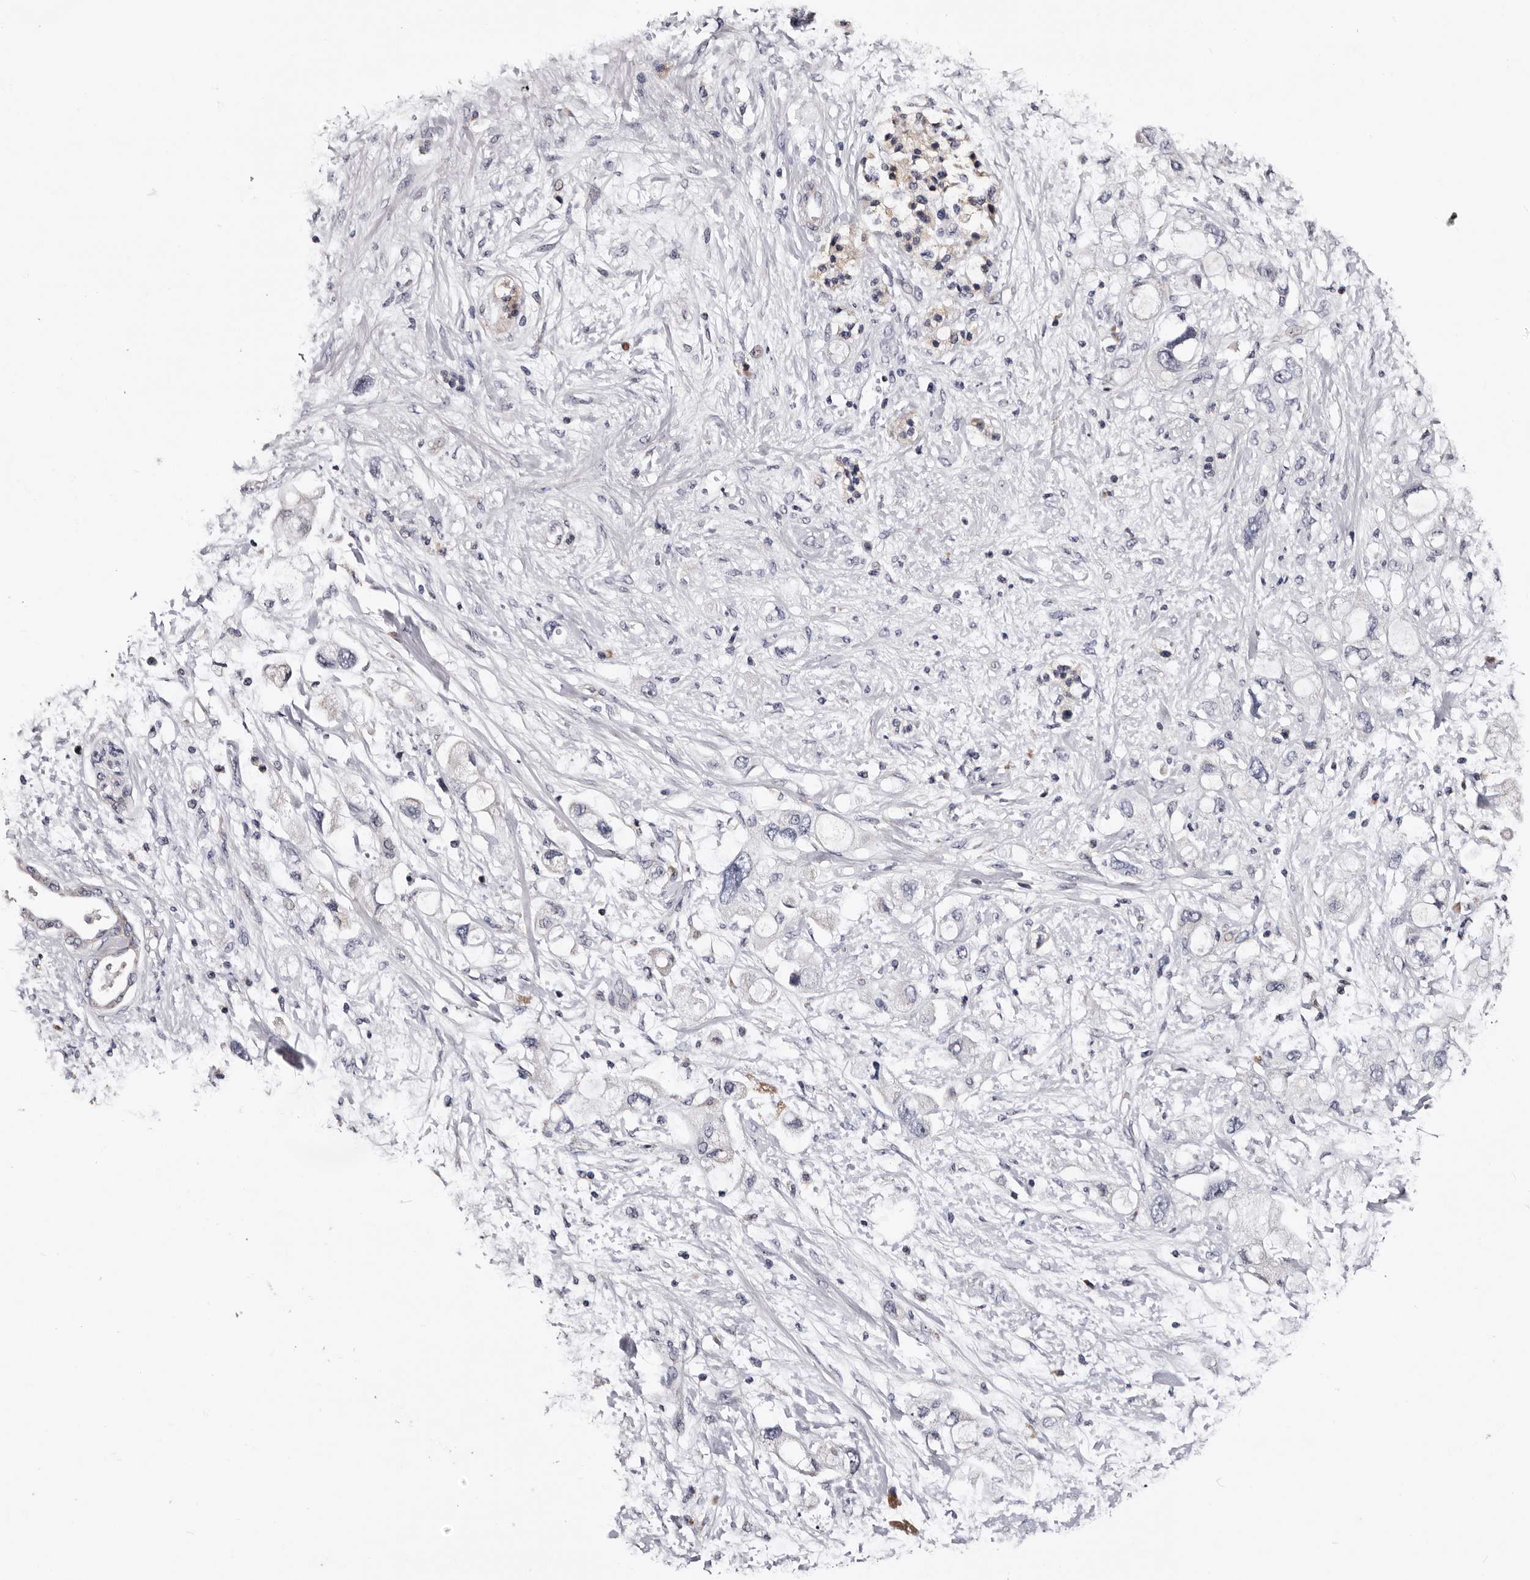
{"staining": {"intensity": "negative", "quantity": "none", "location": "none"}, "tissue": "pancreatic cancer", "cell_type": "Tumor cells", "image_type": "cancer", "snomed": [{"axis": "morphology", "description": "Adenocarcinoma, NOS"}, {"axis": "topography", "description": "Pancreas"}], "caption": "A photomicrograph of pancreatic cancer (adenocarcinoma) stained for a protein demonstrates no brown staining in tumor cells.", "gene": "TAF4B", "patient": {"sex": "female", "age": 56}}